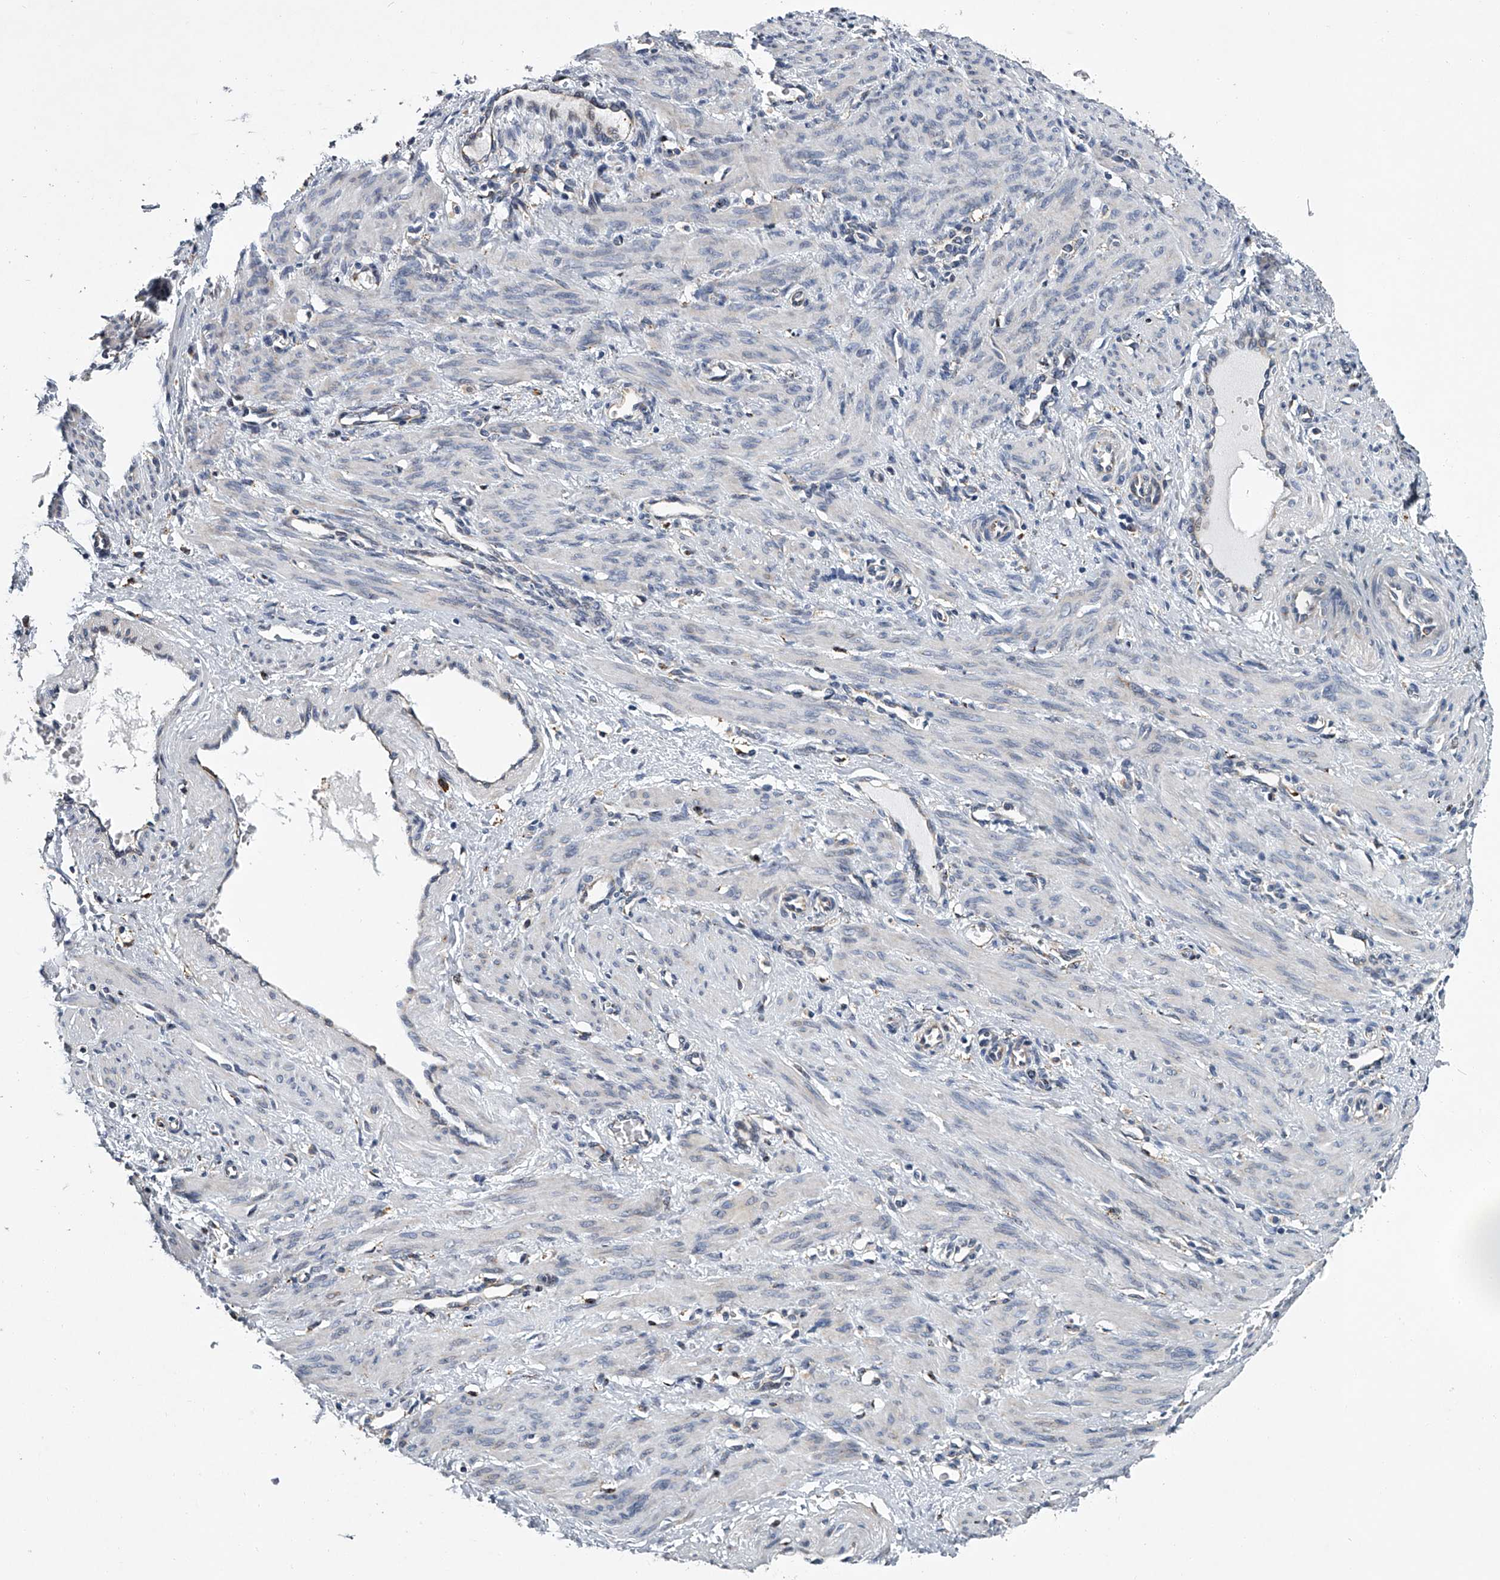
{"staining": {"intensity": "negative", "quantity": "none", "location": "none"}, "tissue": "smooth muscle", "cell_type": "Smooth muscle cells", "image_type": "normal", "snomed": [{"axis": "morphology", "description": "Normal tissue, NOS"}, {"axis": "topography", "description": "Endometrium"}], "caption": "Protein analysis of normal smooth muscle shows no significant staining in smooth muscle cells. The staining is performed using DAB brown chromogen with nuclei counter-stained in using hematoxylin.", "gene": "TMEM63C", "patient": {"sex": "female", "age": 33}}